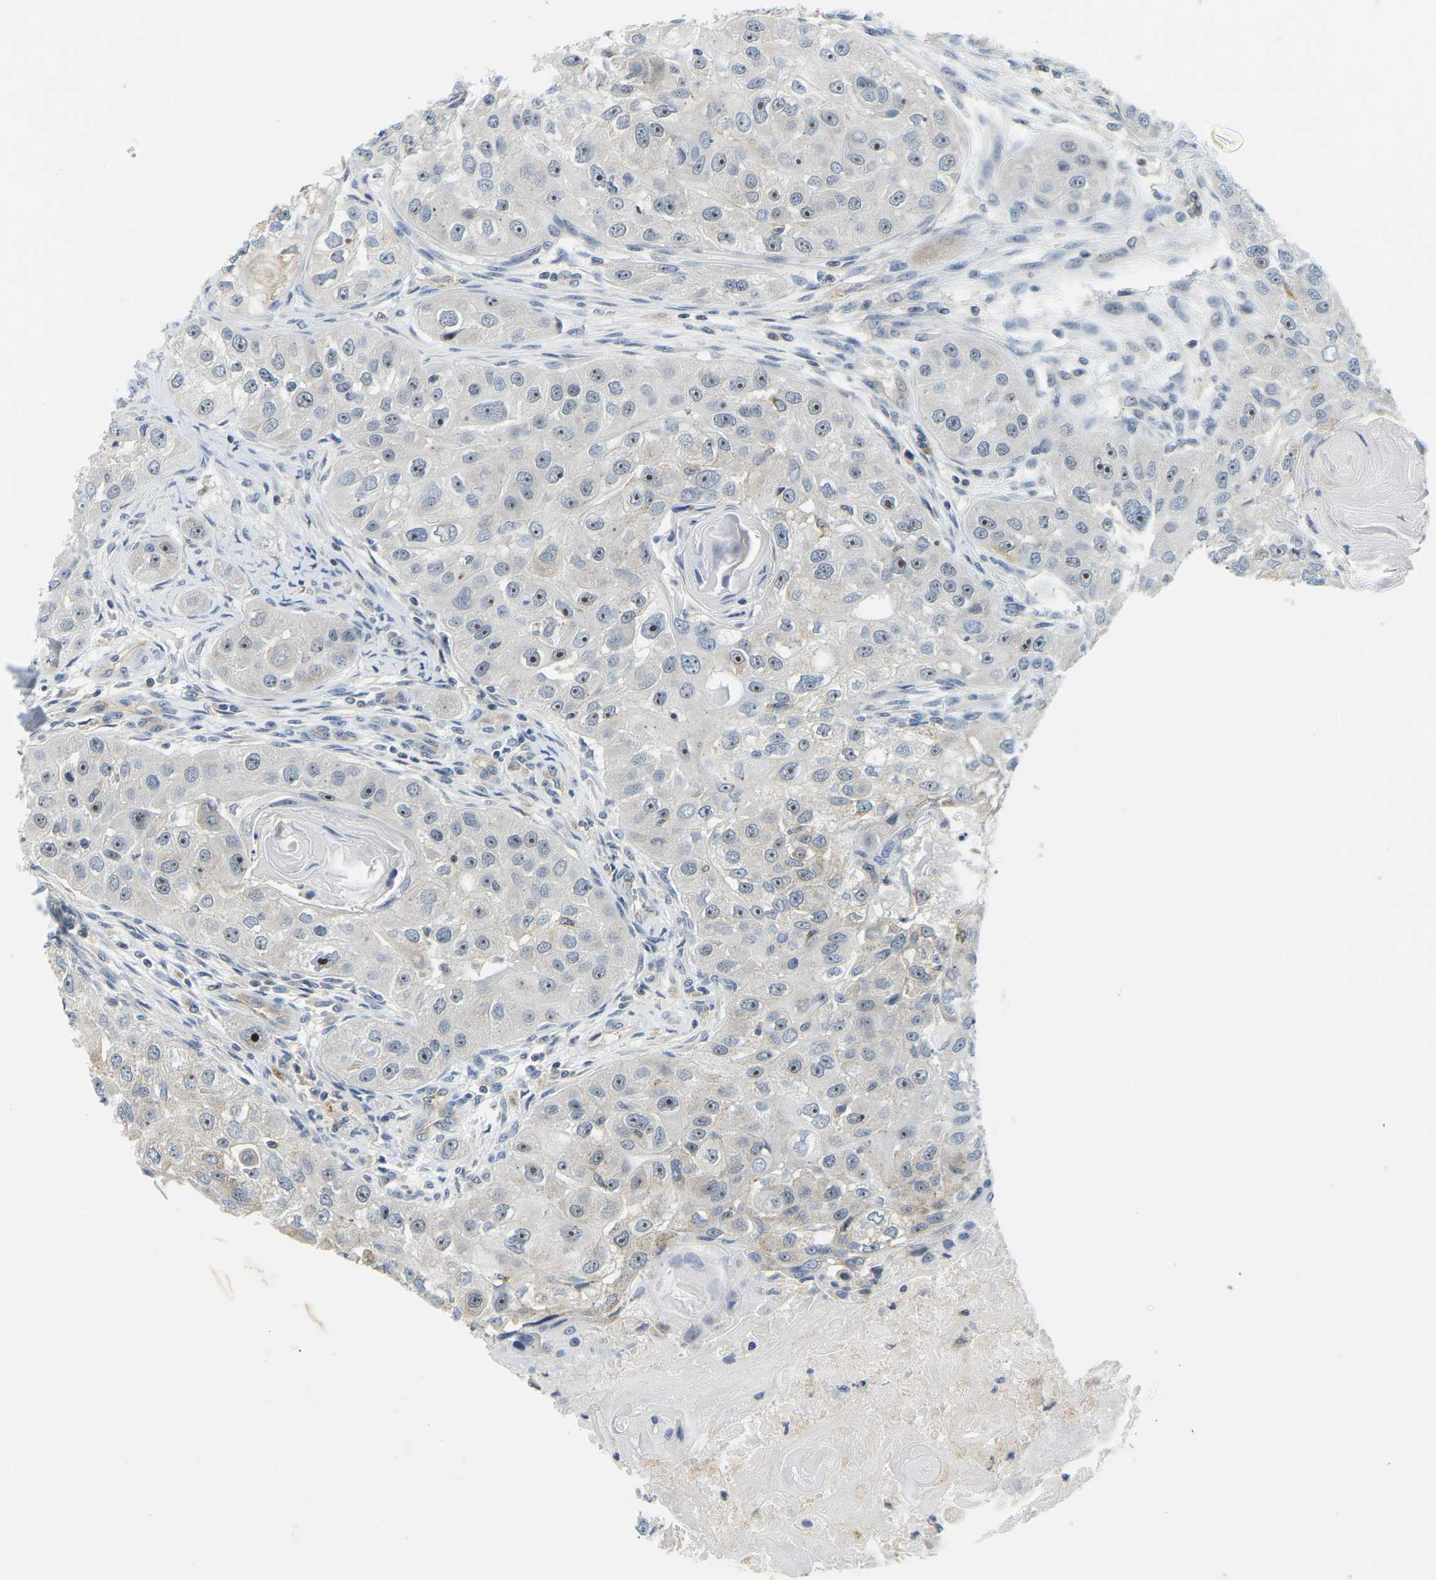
{"staining": {"intensity": "moderate", "quantity": ">75%", "location": "cytoplasmic/membranous,nuclear"}, "tissue": "head and neck cancer", "cell_type": "Tumor cells", "image_type": "cancer", "snomed": [{"axis": "morphology", "description": "Normal tissue, NOS"}, {"axis": "morphology", "description": "Squamous cell carcinoma, NOS"}, {"axis": "topography", "description": "Skeletal muscle"}, {"axis": "topography", "description": "Head-Neck"}], "caption": "Squamous cell carcinoma (head and neck) tissue shows moderate cytoplasmic/membranous and nuclear expression in approximately >75% of tumor cells (Brightfield microscopy of DAB IHC at high magnification).", "gene": "RRP1", "patient": {"sex": "male", "age": 51}}